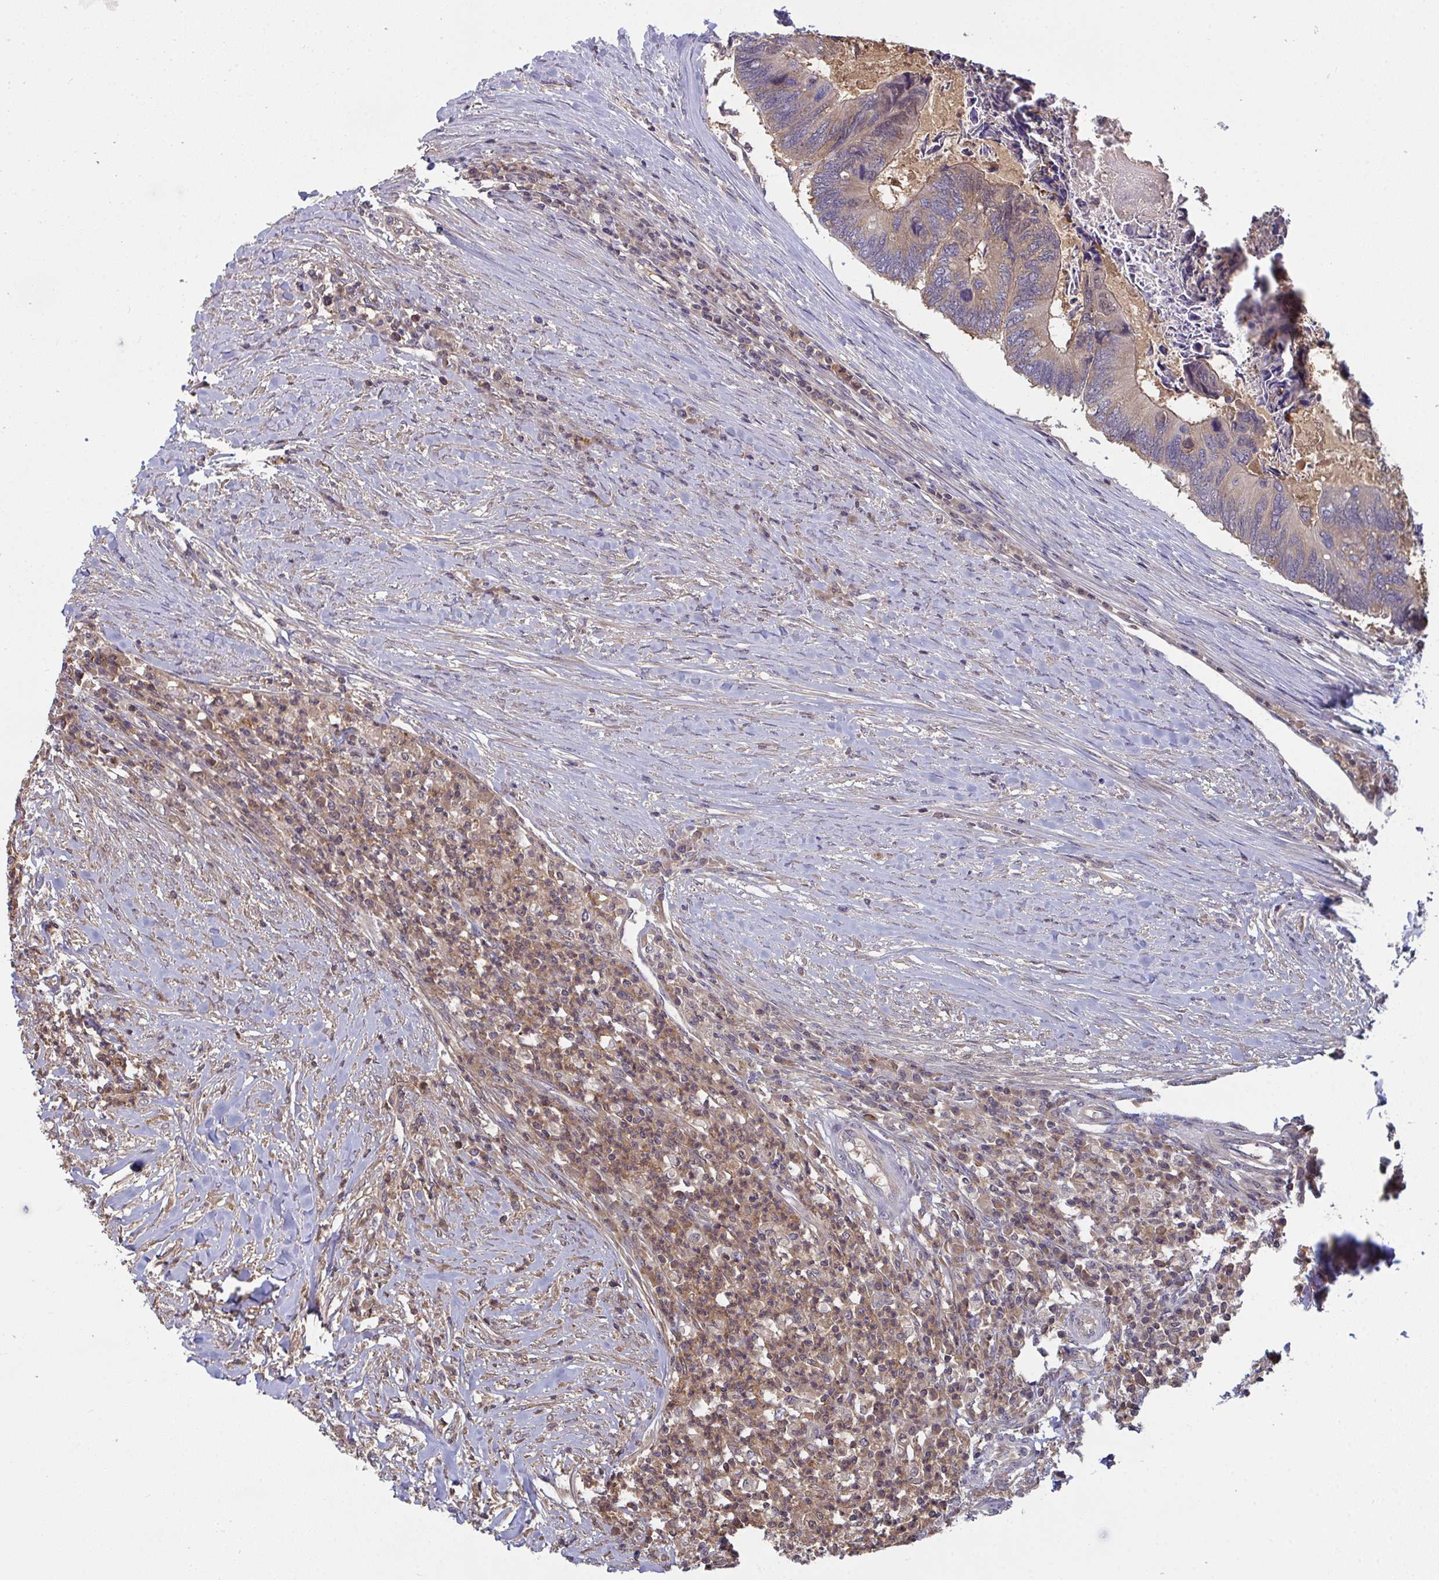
{"staining": {"intensity": "moderate", "quantity": "<25%", "location": "cytoplasmic/membranous,nuclear"}, "tissue": "colorectal cancer", "cell_type": "Tumor cells", "image_type": "cancer", "snomed": [{"axis": "morphology", "description": "Adenocarcinoma, NOS"}, {"axis": "topography", "description": "Colon"}], "caption": "High-power microscopy captured an immunohistochemistry (IHC) micrograph of colorectal cancer, revealing moderate cytoplasmic/membranous and nuclear expression in about <25% of tumor cells.", "gene": "TTC9C", "patient": {"sex": "female", "age": 67}}